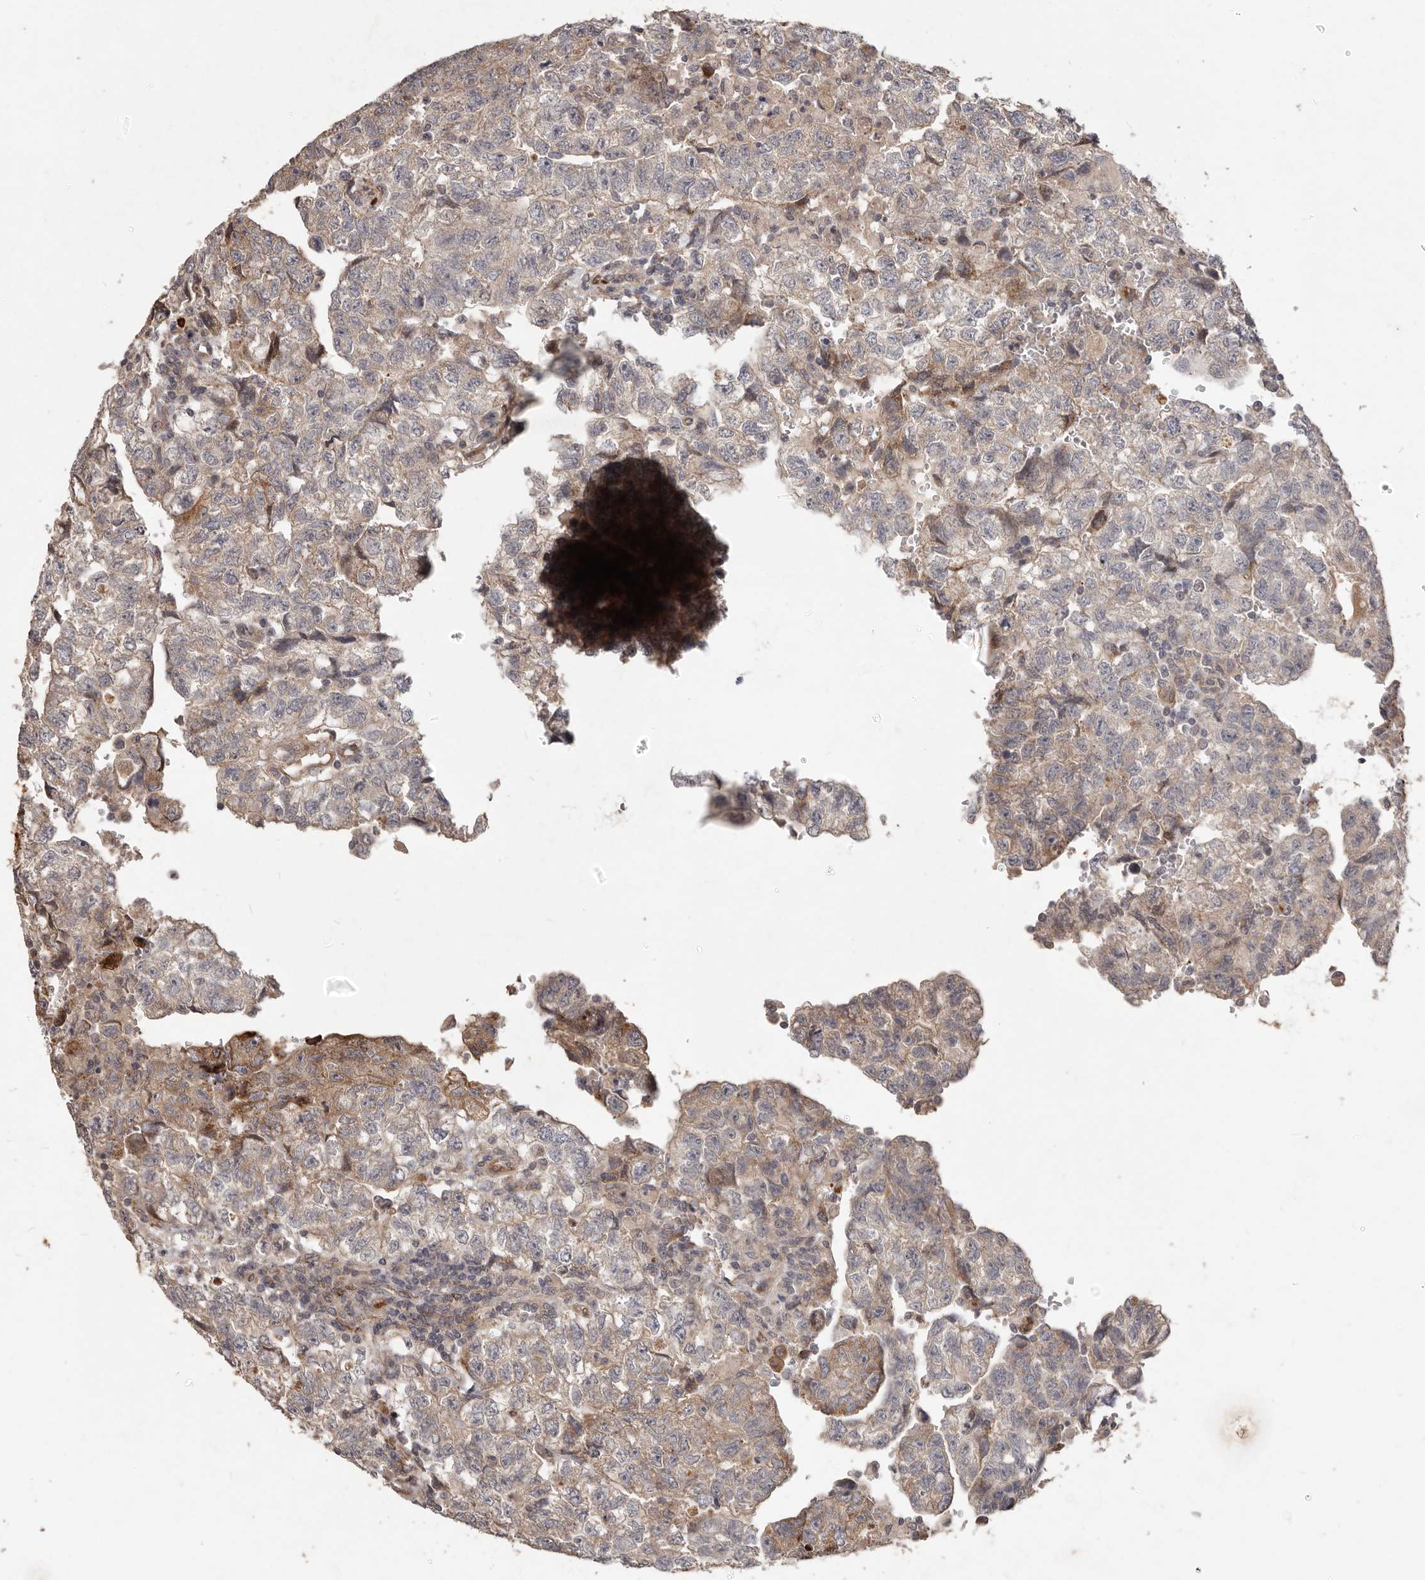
{"staining": {"intensity": "weak", "quantity": "25%-75%", "location": "cytoplasmic/membranous"}, "tissue": "testis cancer", "cell_type": "Tumor cells", "image_type": "cancer", "snomed": [{"axis": "morphology", "description": "Carcinoma, Embryonal, NOS"}, {"axis": "topography", "description": "Testis"}], "caption": "Weak cytoplasmic/membranous staining for a protein is present in approximately 25%-75% of tumor cells of testis embryonal carcinoma using immunohistochemistry.", "gene": "PLOD2", "patient": {"sex": "male", "age": 36}}